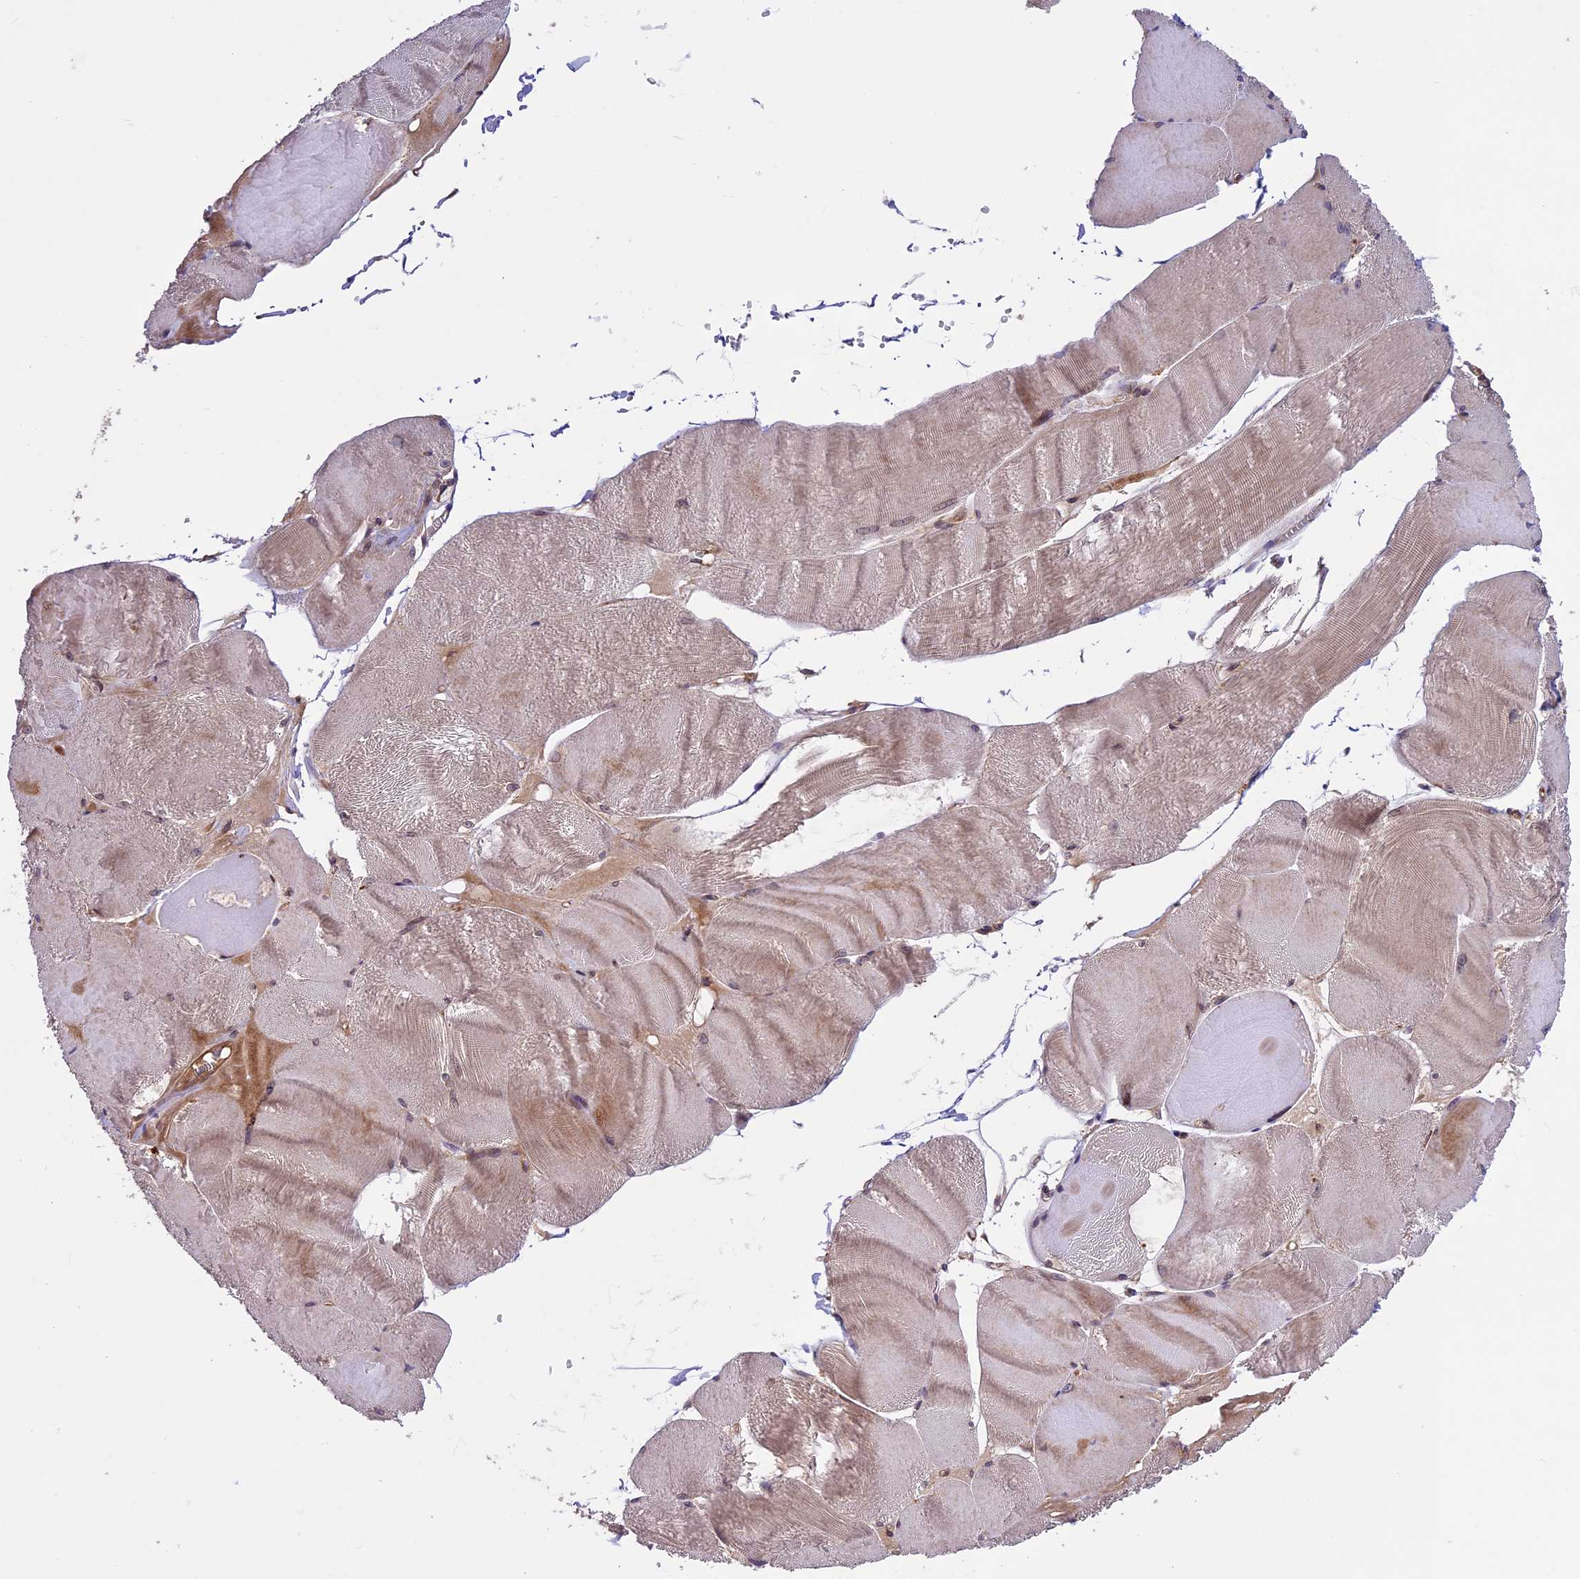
{"staining": {"intensity": "weak", "quantity": ">75%", "location": "cytoplasmic/membranous,nuclear"}, "tissue": "skeletal muscle", "cell_type": "Myocytes", "image_type": "normal", "snomed": [{"axis": "morphology", "description": "Normal tissue, NOS"}, {"axis": "morphology", "description": "Basal cell carcinoma"}, {"axis": "topography", "description": "Skeletal muscle"}], "caption": "Immunohistochemical staining of unremarkable human skeletal muscle shows low levels of weak cytoplasmic/membranous,nuclear expression in about >75% of myocytes. (Stains: DAB (3,3'-diaminobenzidine) in brown, nuclei in blue, Microscopy: brightfield microscopy at high magnification).", "gene": "CCDC125", "patient": {"sex": "female", "age": 64}}